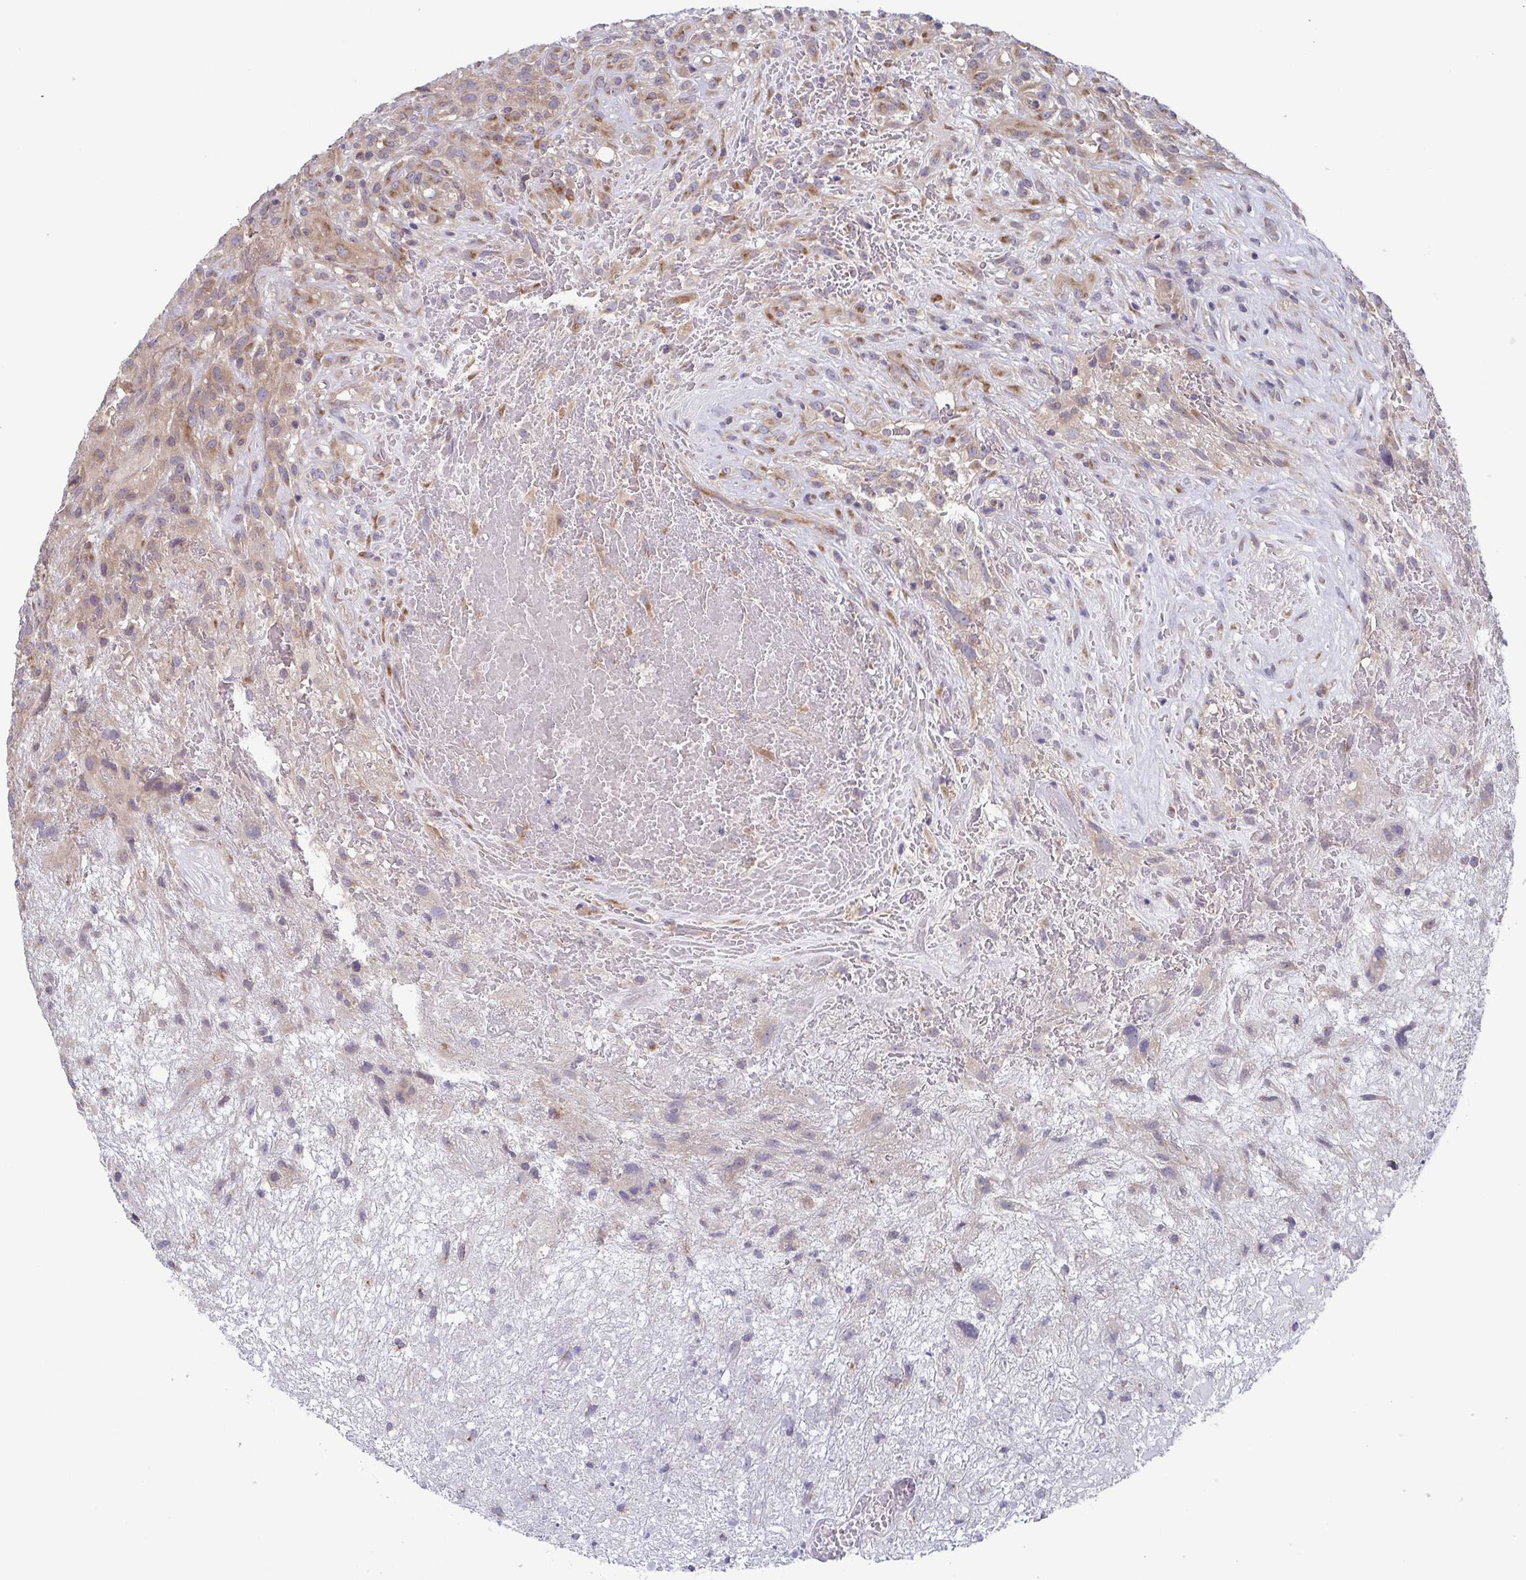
{"staining": {"intensity": "weak", "quantity": "<25%", "location": "cytoplasmic/membranous"}, "tissue": "glioma", "cell_type": "Tumor cells", "image_type": "cancer", "snomed": [{"axis": "morphology", "description": "Glioma, malignant, High grade"}, {"axis": "topography", "description": "Brain"}], "caption": "DAB (3,3'-diaminobenzidine) immunohistochemical staining of malignant glioma (high-grade) reveals no significant expression in tumor cells.", "gene": "COPB1", "patient": {"sex": "male", "age": 46}}